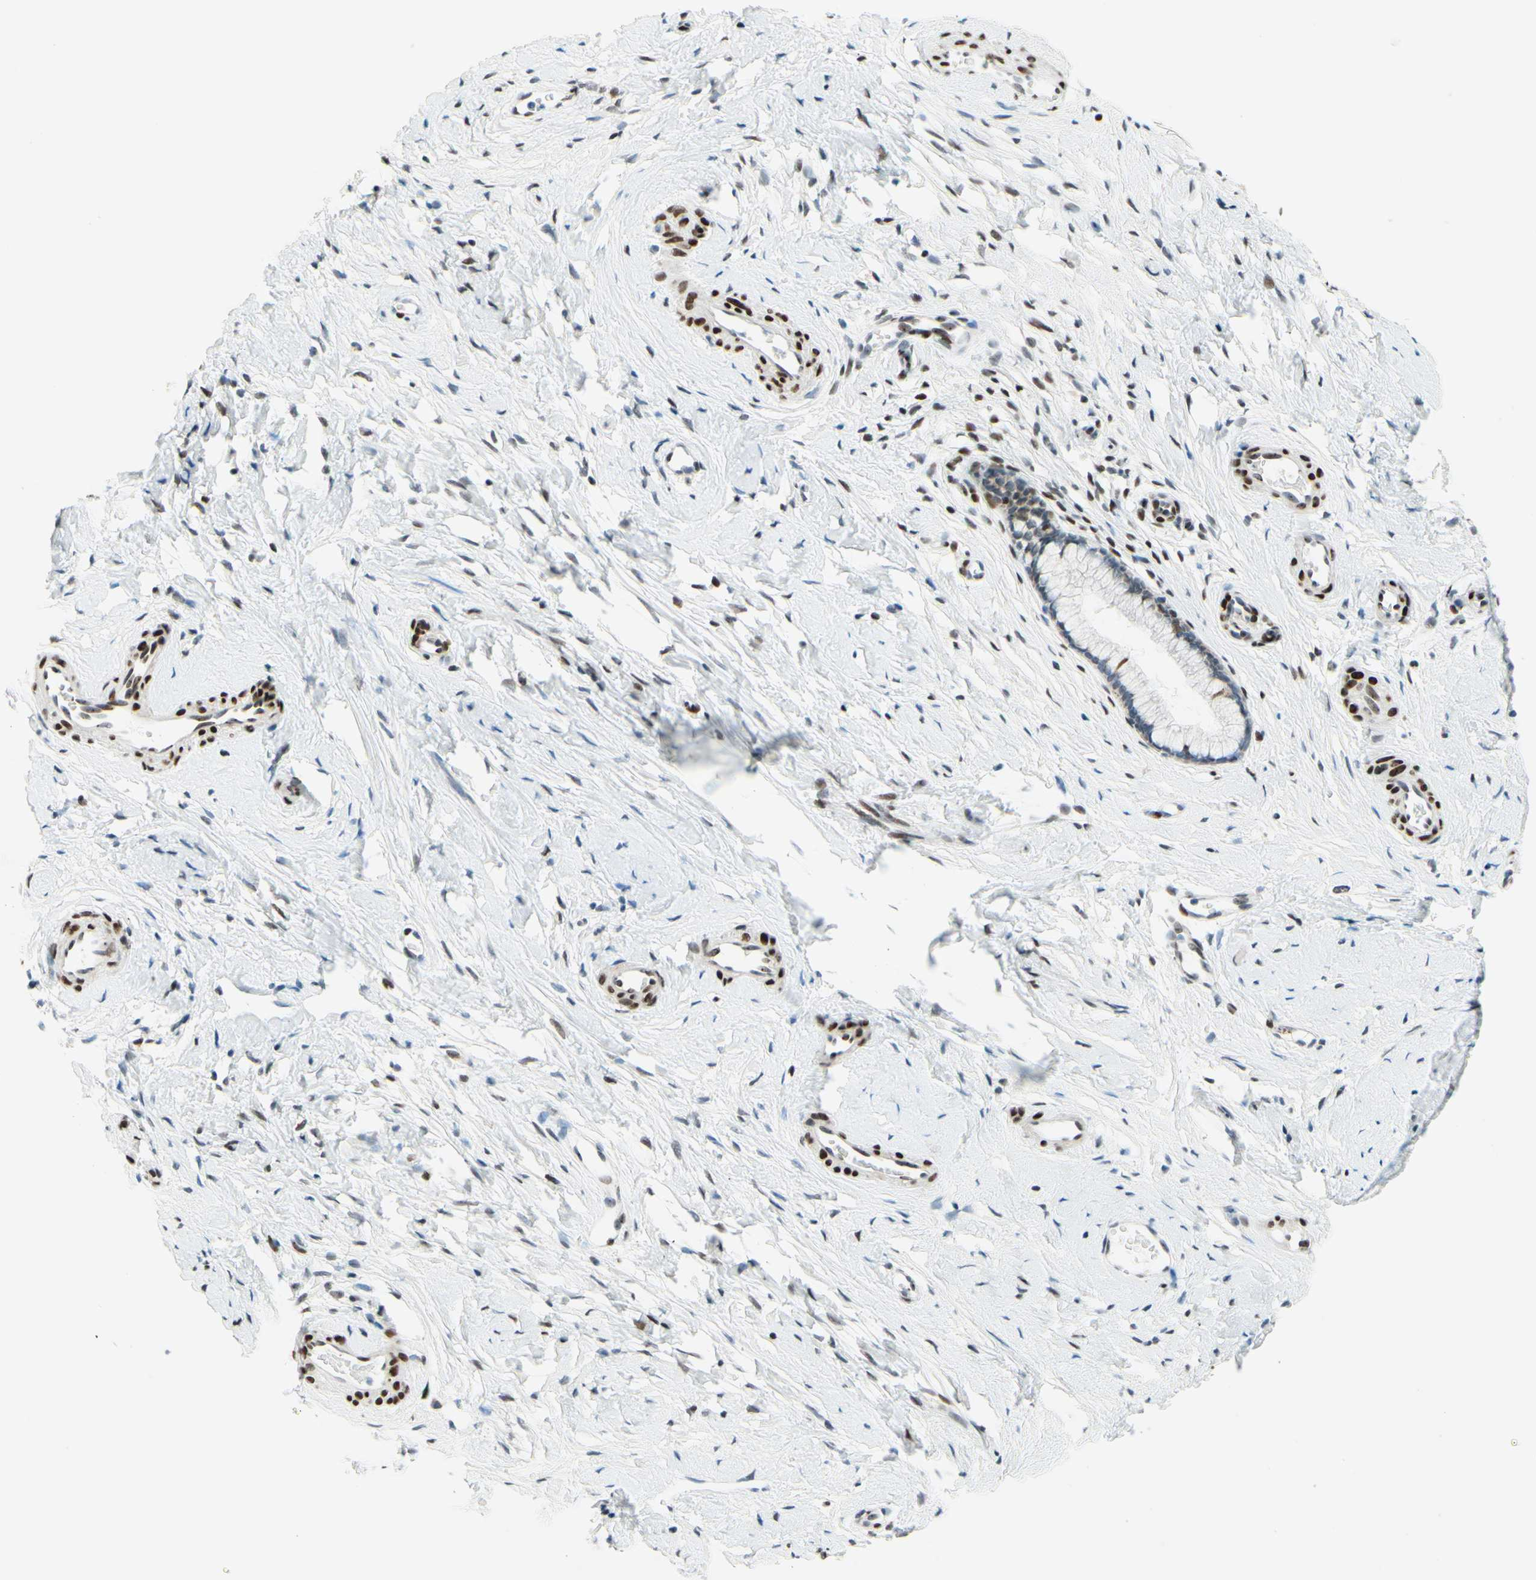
{"staining": {"intensity": "moderate", "quantity": ">75%", "location": "nuclear"}, "tissue": "cervix", "cell_type": "Glandular cells", "image_type": "normal", "snomed": [{"axis": "morphology", "description": "Normal tissue, NOS"}, {"axis": "topography", "description": "Cervix"}], "caption": "Human cervix stained with a brown dye shows moderate nuclear positive expression in approximately >75% of glandular cells.", "gene": "CBX7", "patient": {"sex": "female", "age": 65}}